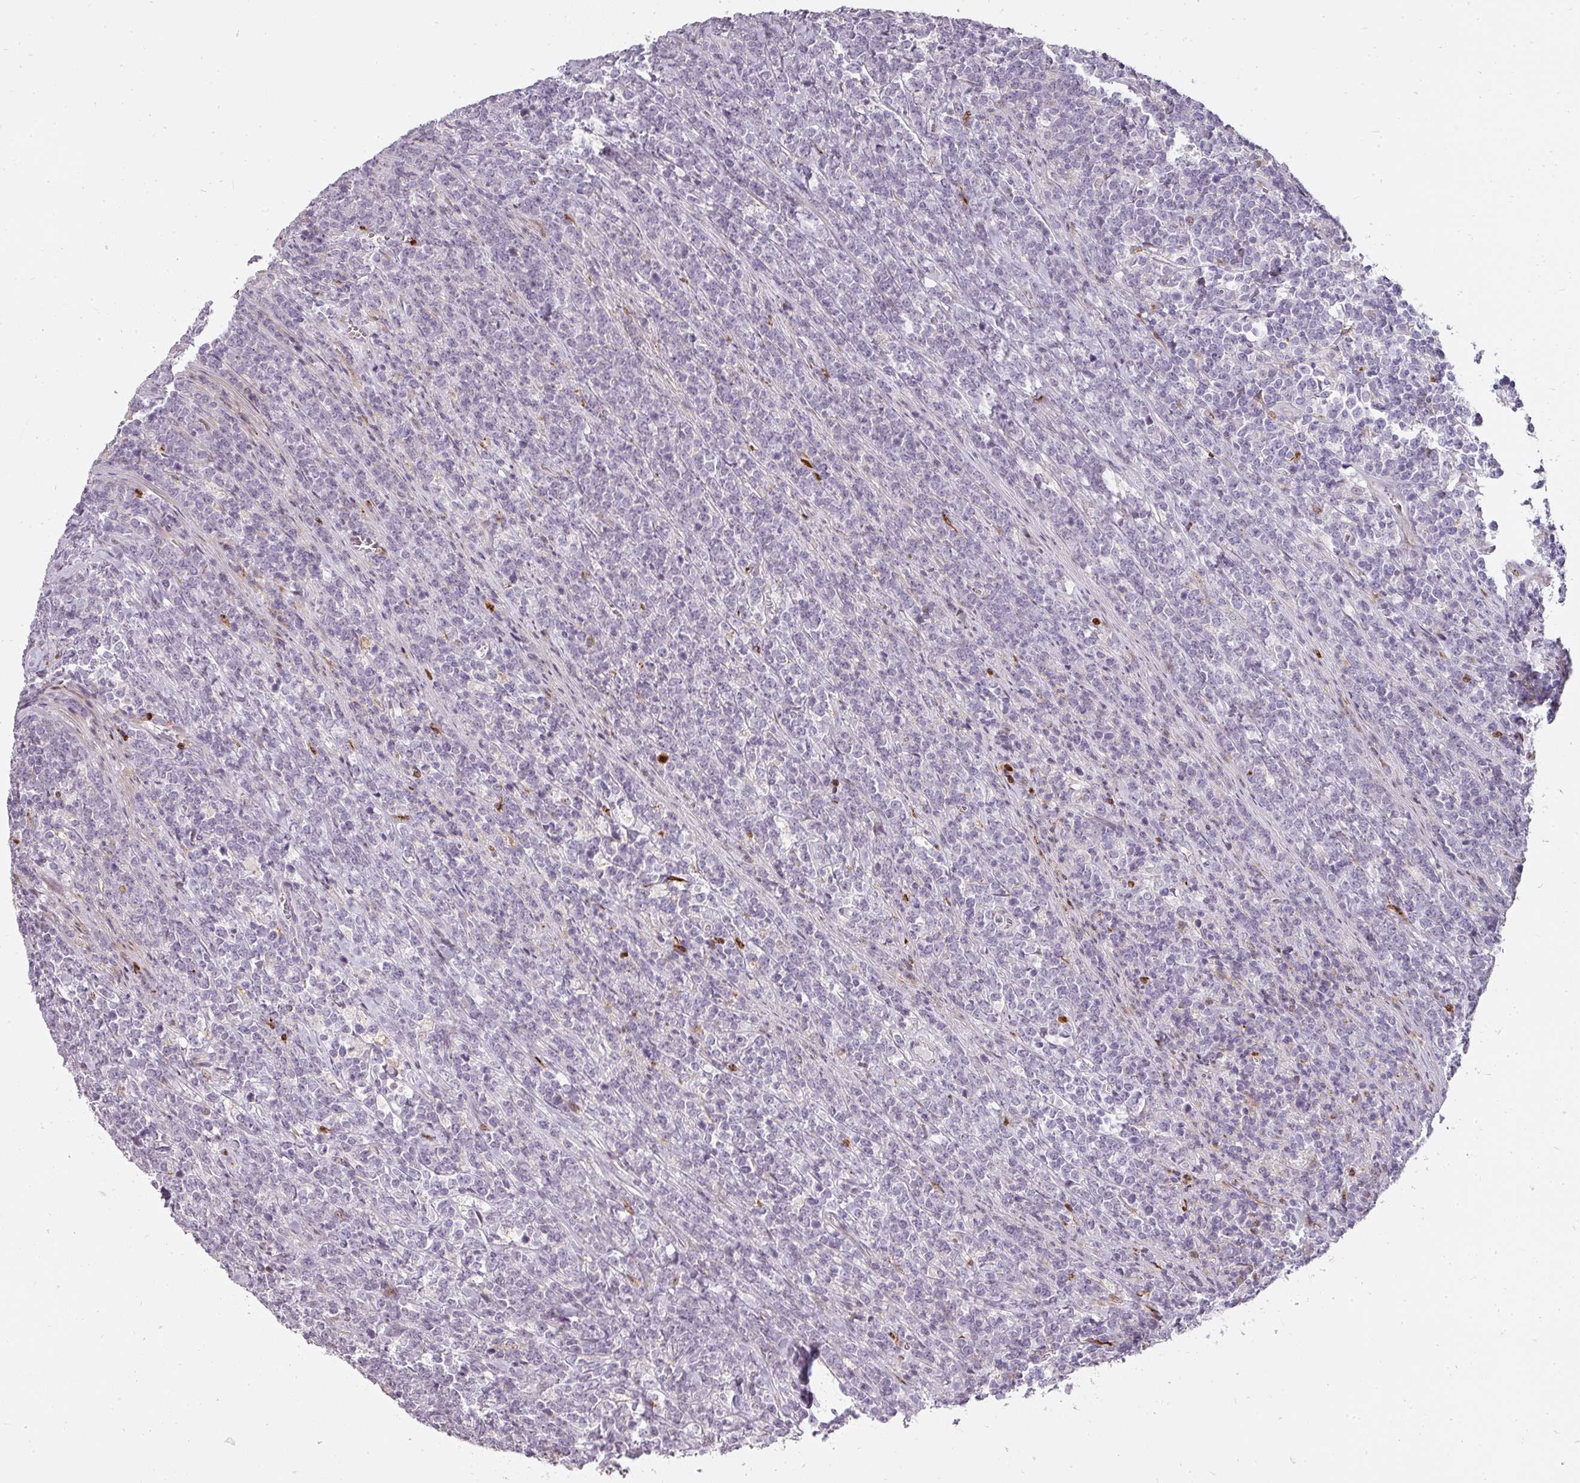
{"staining": {"intensity": "negative", "quantity": "none", "location": "none"}, "tissue": "lymphoma", "cell_type": "Tumor cells", "image_type": "cancer", "snomed": [{"axis": "morphology", "description": "Malignant lymphoma, non-Hodgkin's type, High grade"}, {"axis": "topography", "description": "Small intestine"}], "caption": "Immunohistochemistry of high-grade malignant lymphoma, non-Hodgkin's type exhibits no positivity in tumor cells.", "gene": "BIK", "patient": {"sex": "male", "age": 8}}